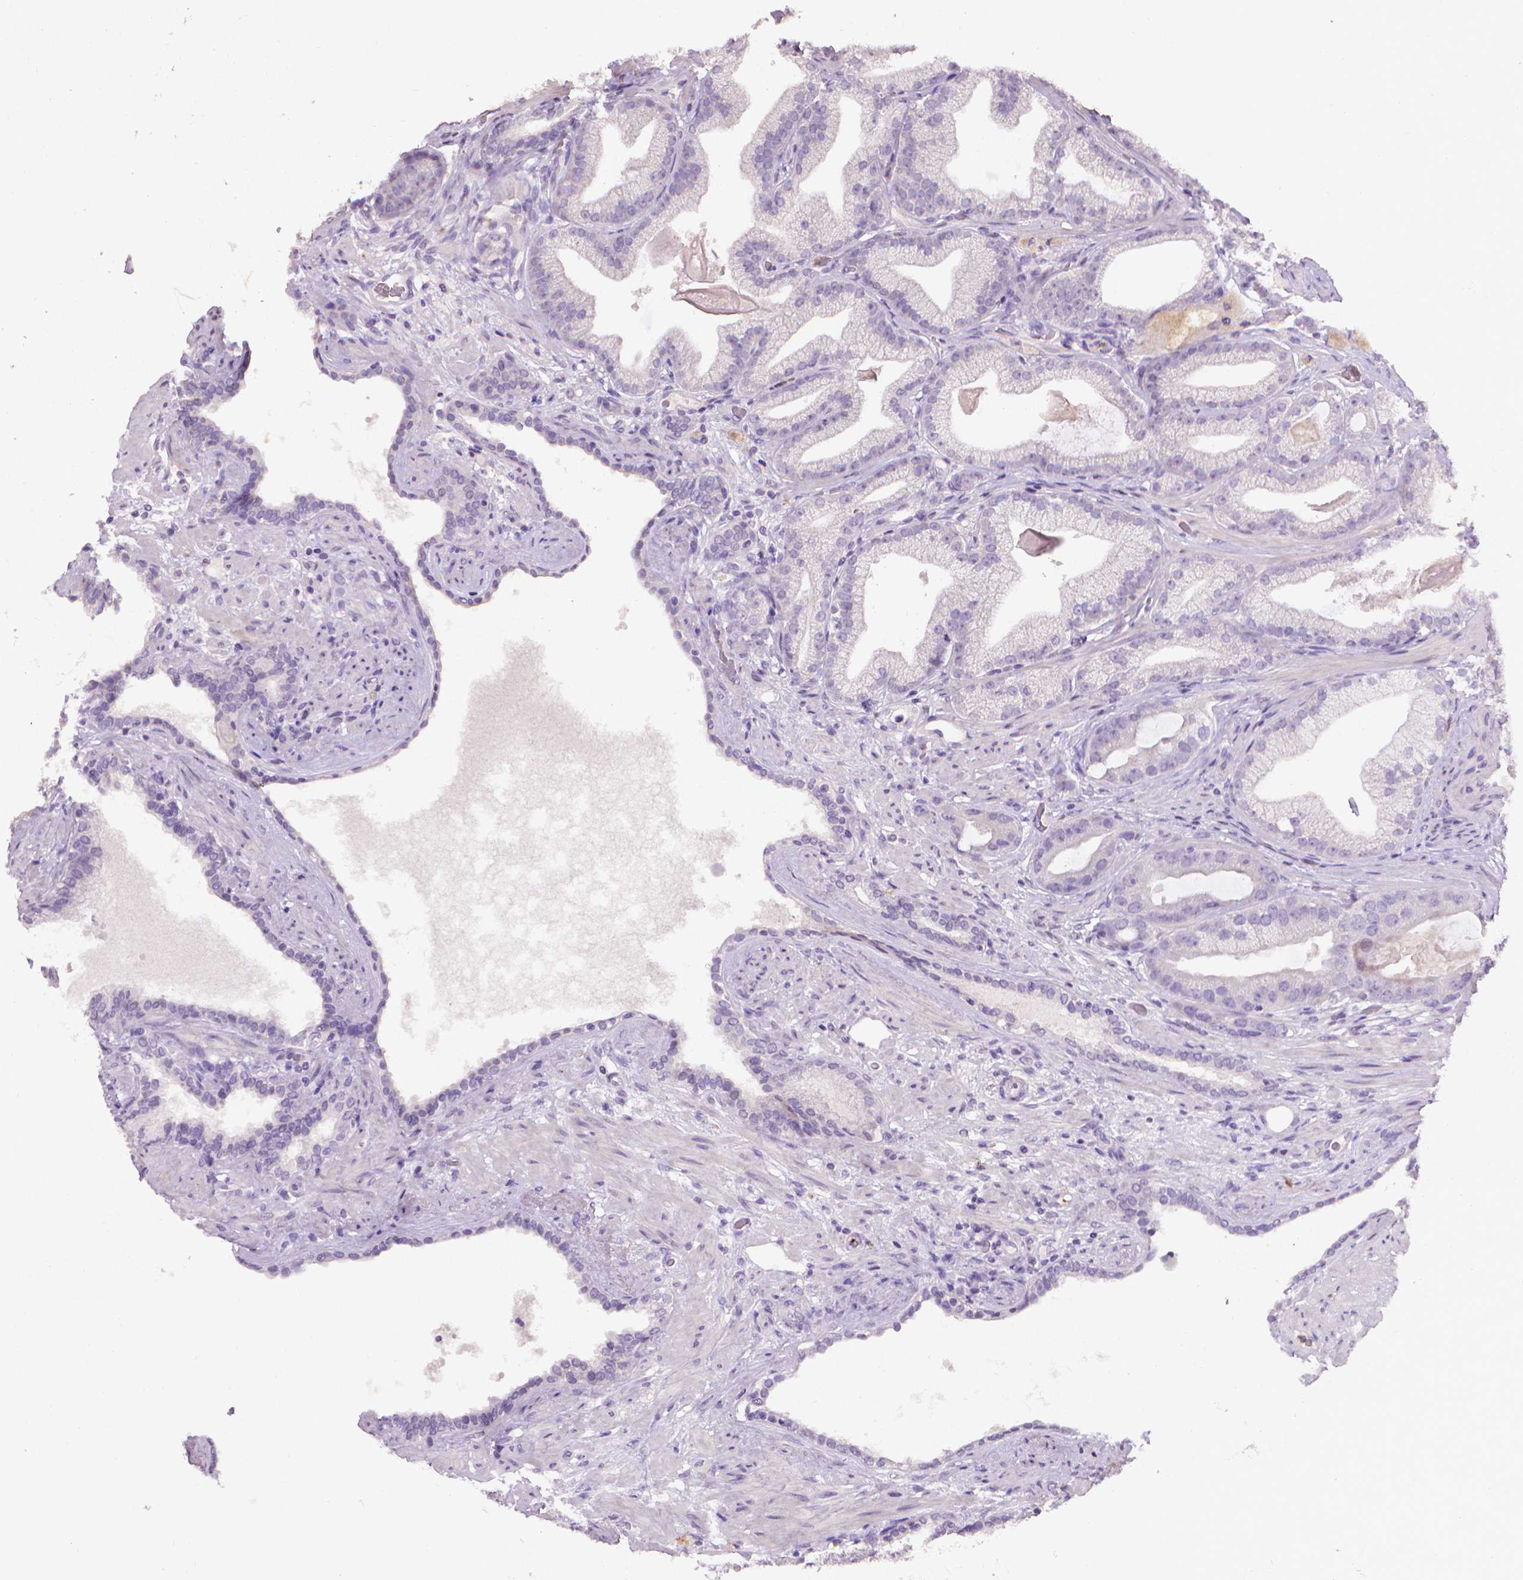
{"staining": {"intensity": "negative", "quantity": "none", "location": "none"}, "tissue": "prostate cancer", "cell_type": "Tumor cells", "image_type": "cancer", "snomed": [{"axis": "morphology", "description": "Adenocarcinoma, Low grade"}, {"axis": "topography", "description": "Prostate"}], "caption": "A histopathology image of human adenocarcinoma (low-grade) (prostate) is negative for staining in tumor cells. The staining is performed using DAB brown chromogen with nuclei counter-stained in using hematoxylin.", "gene": "CDKN2D", "patient": {"sex": "male", "age": 57}}